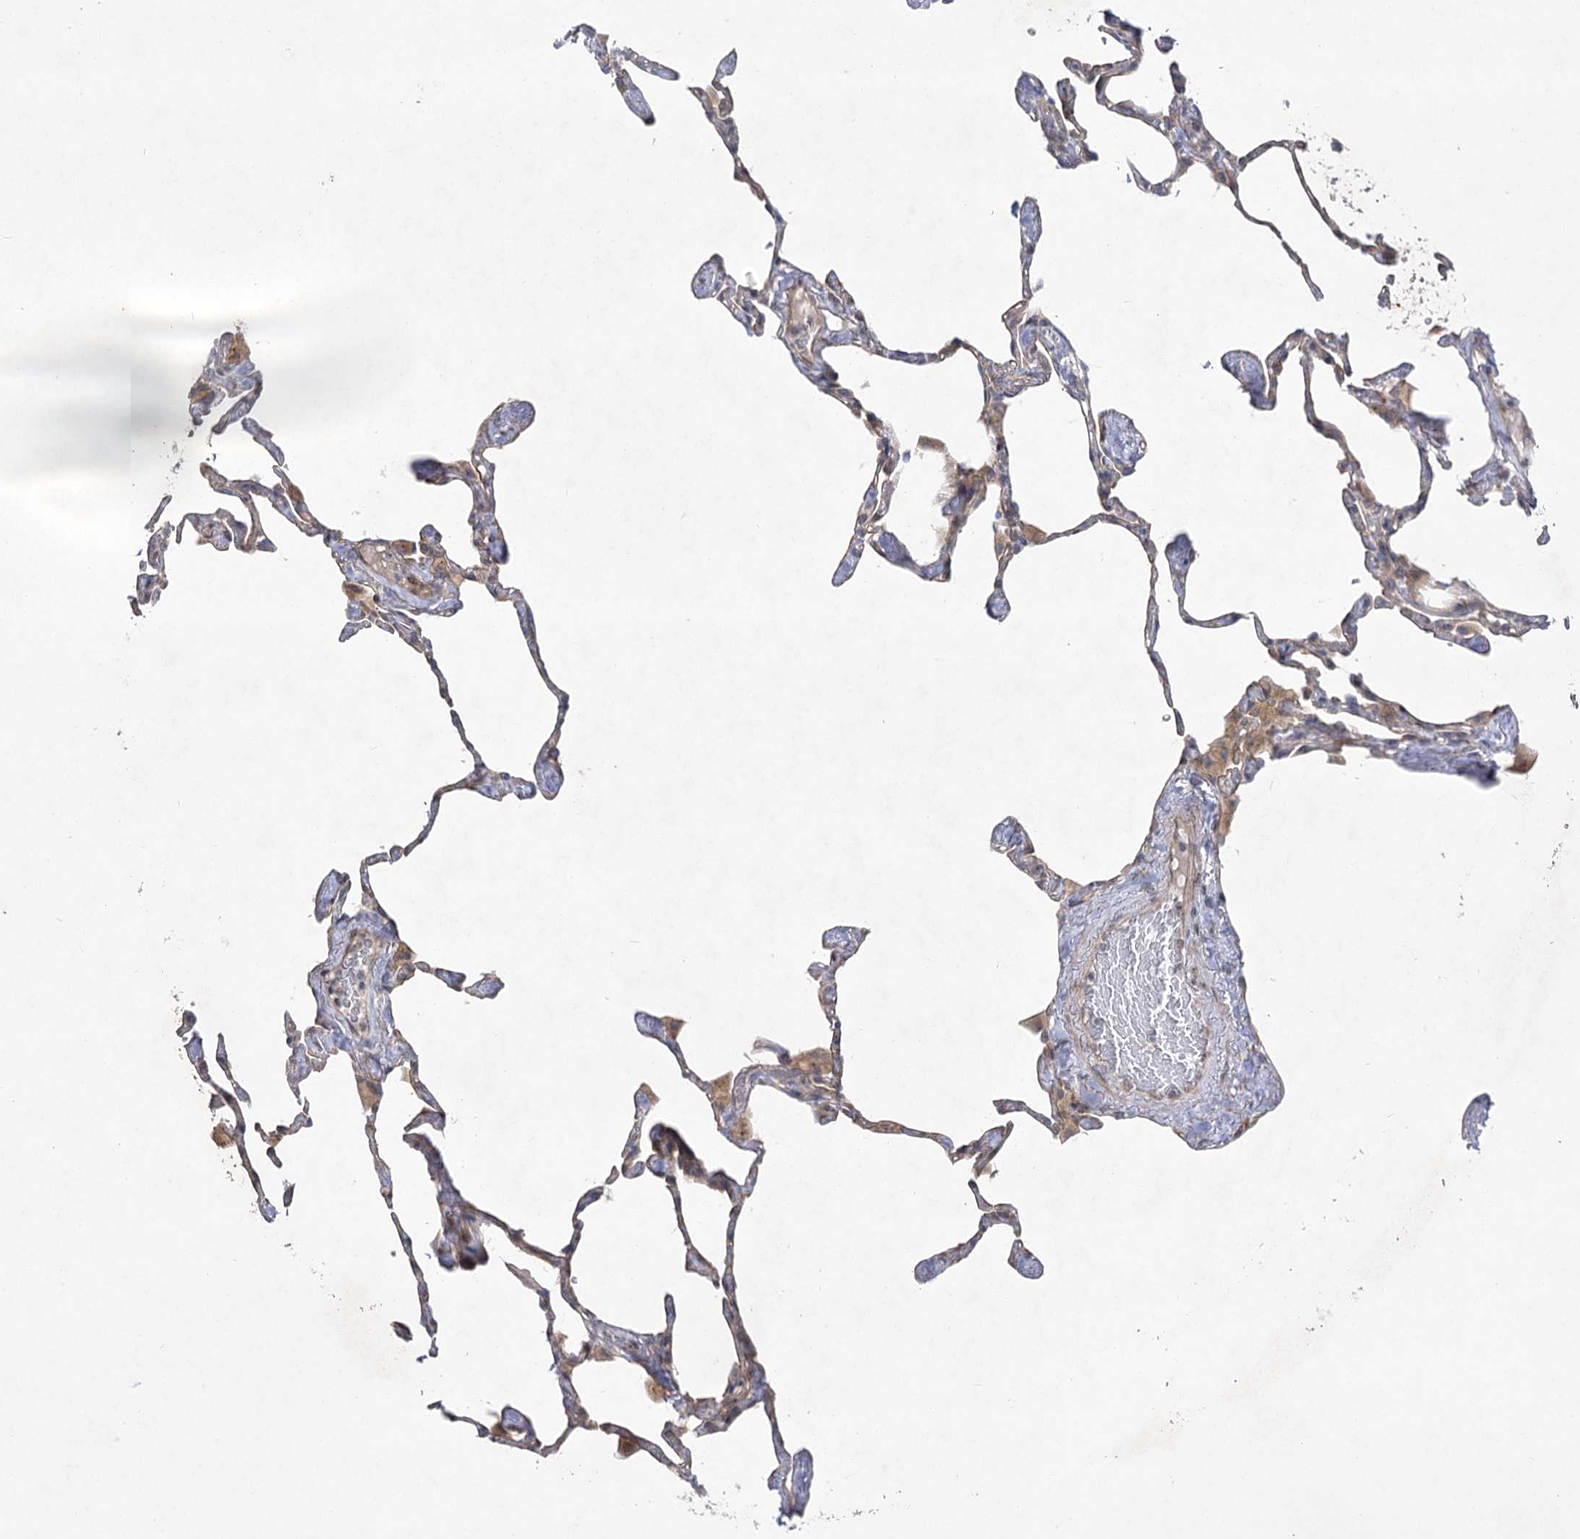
{"staining": {"intensity": "negative", "quantity": "none", "location": "none"}, "tissue": "lung", "cell_type": "Alveolar cells", "image_type": "normal", "snomed": [{"axis": "morphology", "description": "Normal tissue, NOS"}, {"axis": "topography", "description": "Lung"}], "caption": "Immunohistochemistry image of unremarkable lung: human lung stained with DAB (3,3'-diaminobenzidine) reveals no significant protein positivity in alveolar cells. Nuclei are stained in blue.", "gene": "SH3BP5L", "patient": {"sex": "male", "age": 65}}